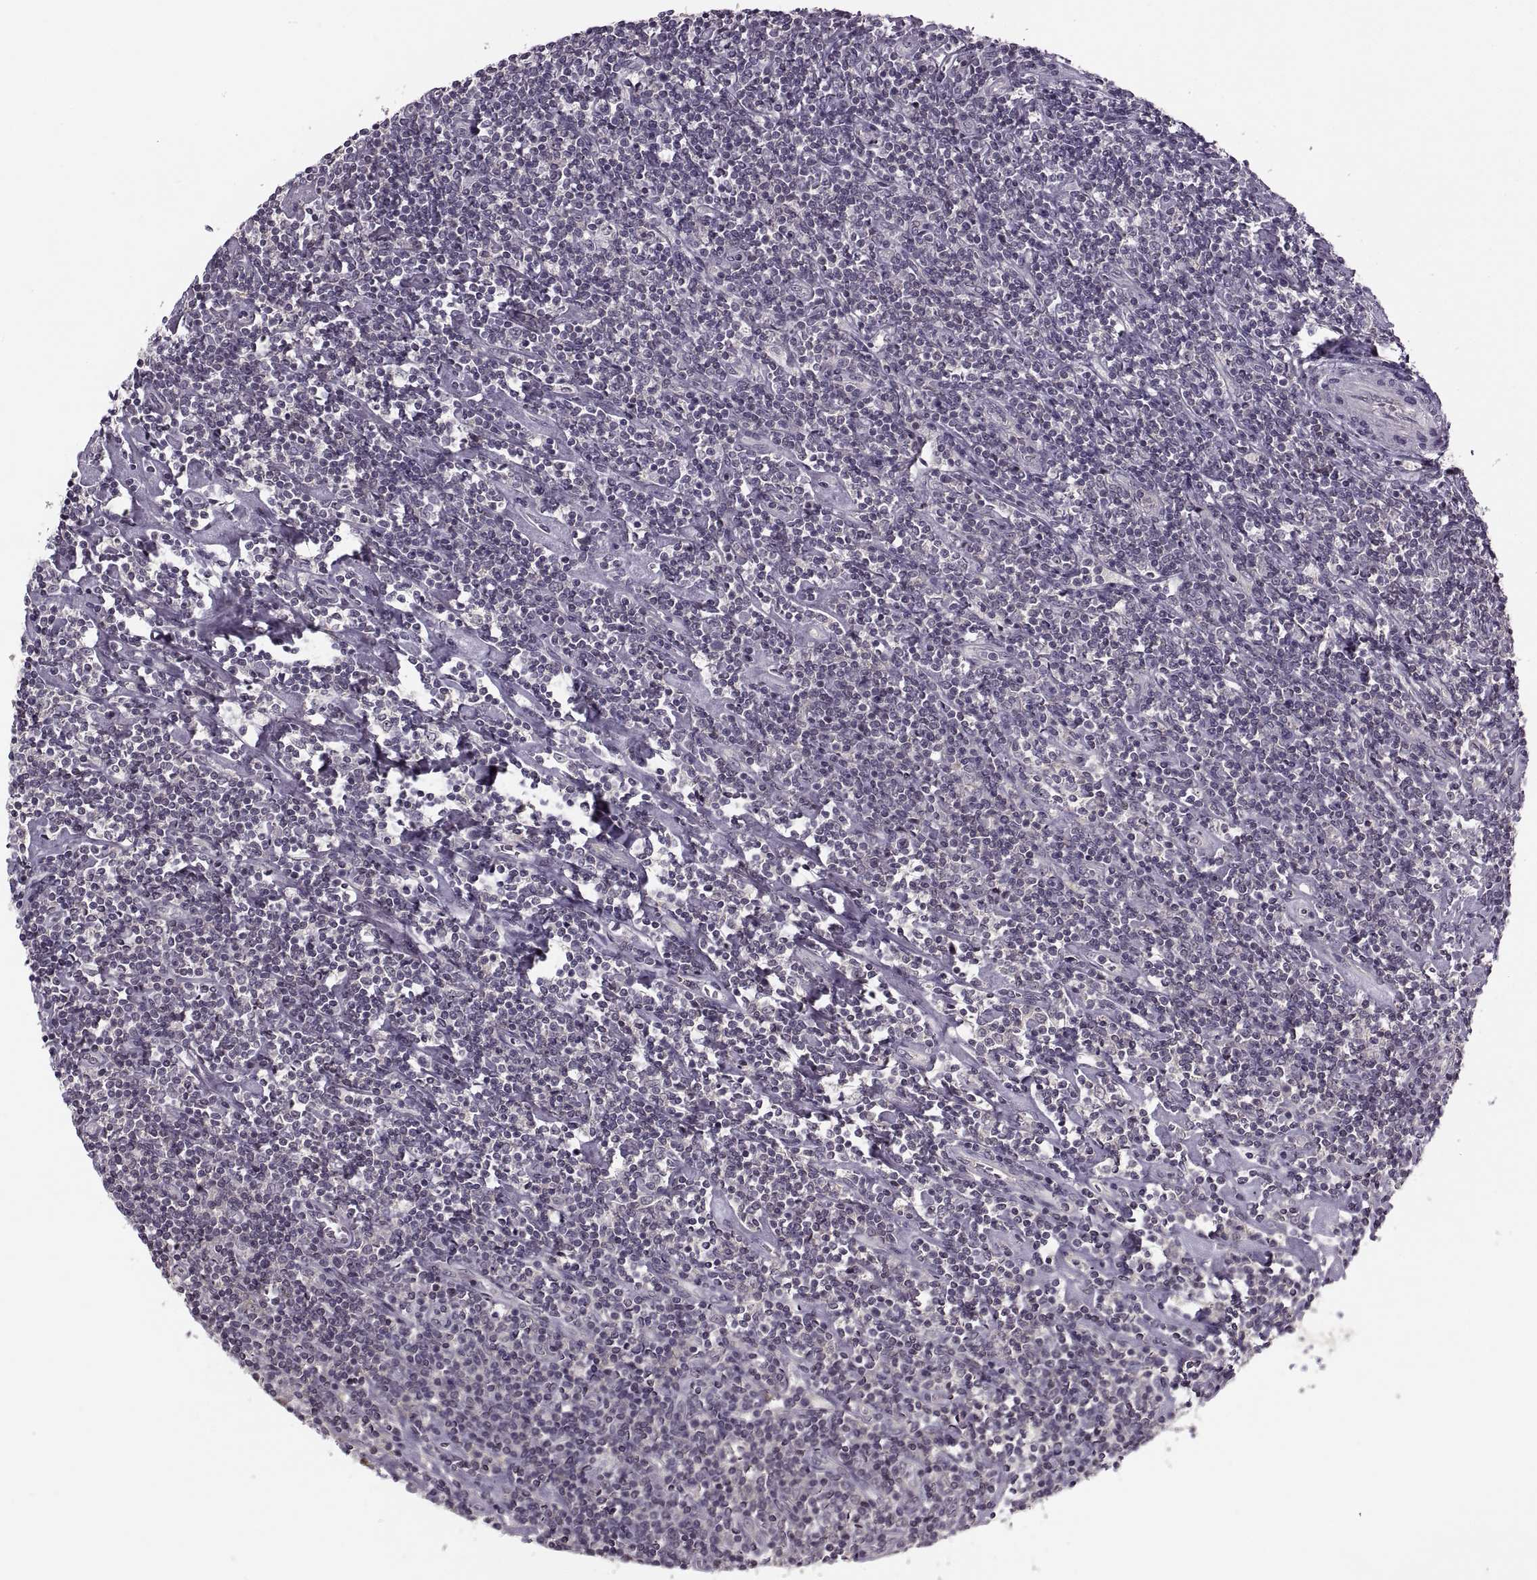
{"staining": {"intensity": "negative", "quantity": "none", "location": "none"}, "tissue": "lymphoma", "cell_type": "Tumor cells", "image_type": "cancer", "snomed": [{"axis": "morphology", "description": "Hodgkin's disease, NOS"}, {"axis": "topography", "description": "Lymph node"}], "caption": "Immunohistochemistry of Hodgkin's disease demonstrates no expression in tumor cells.", "gene": "LUZP2", "patient": {"sex": "male", "age": 40}}